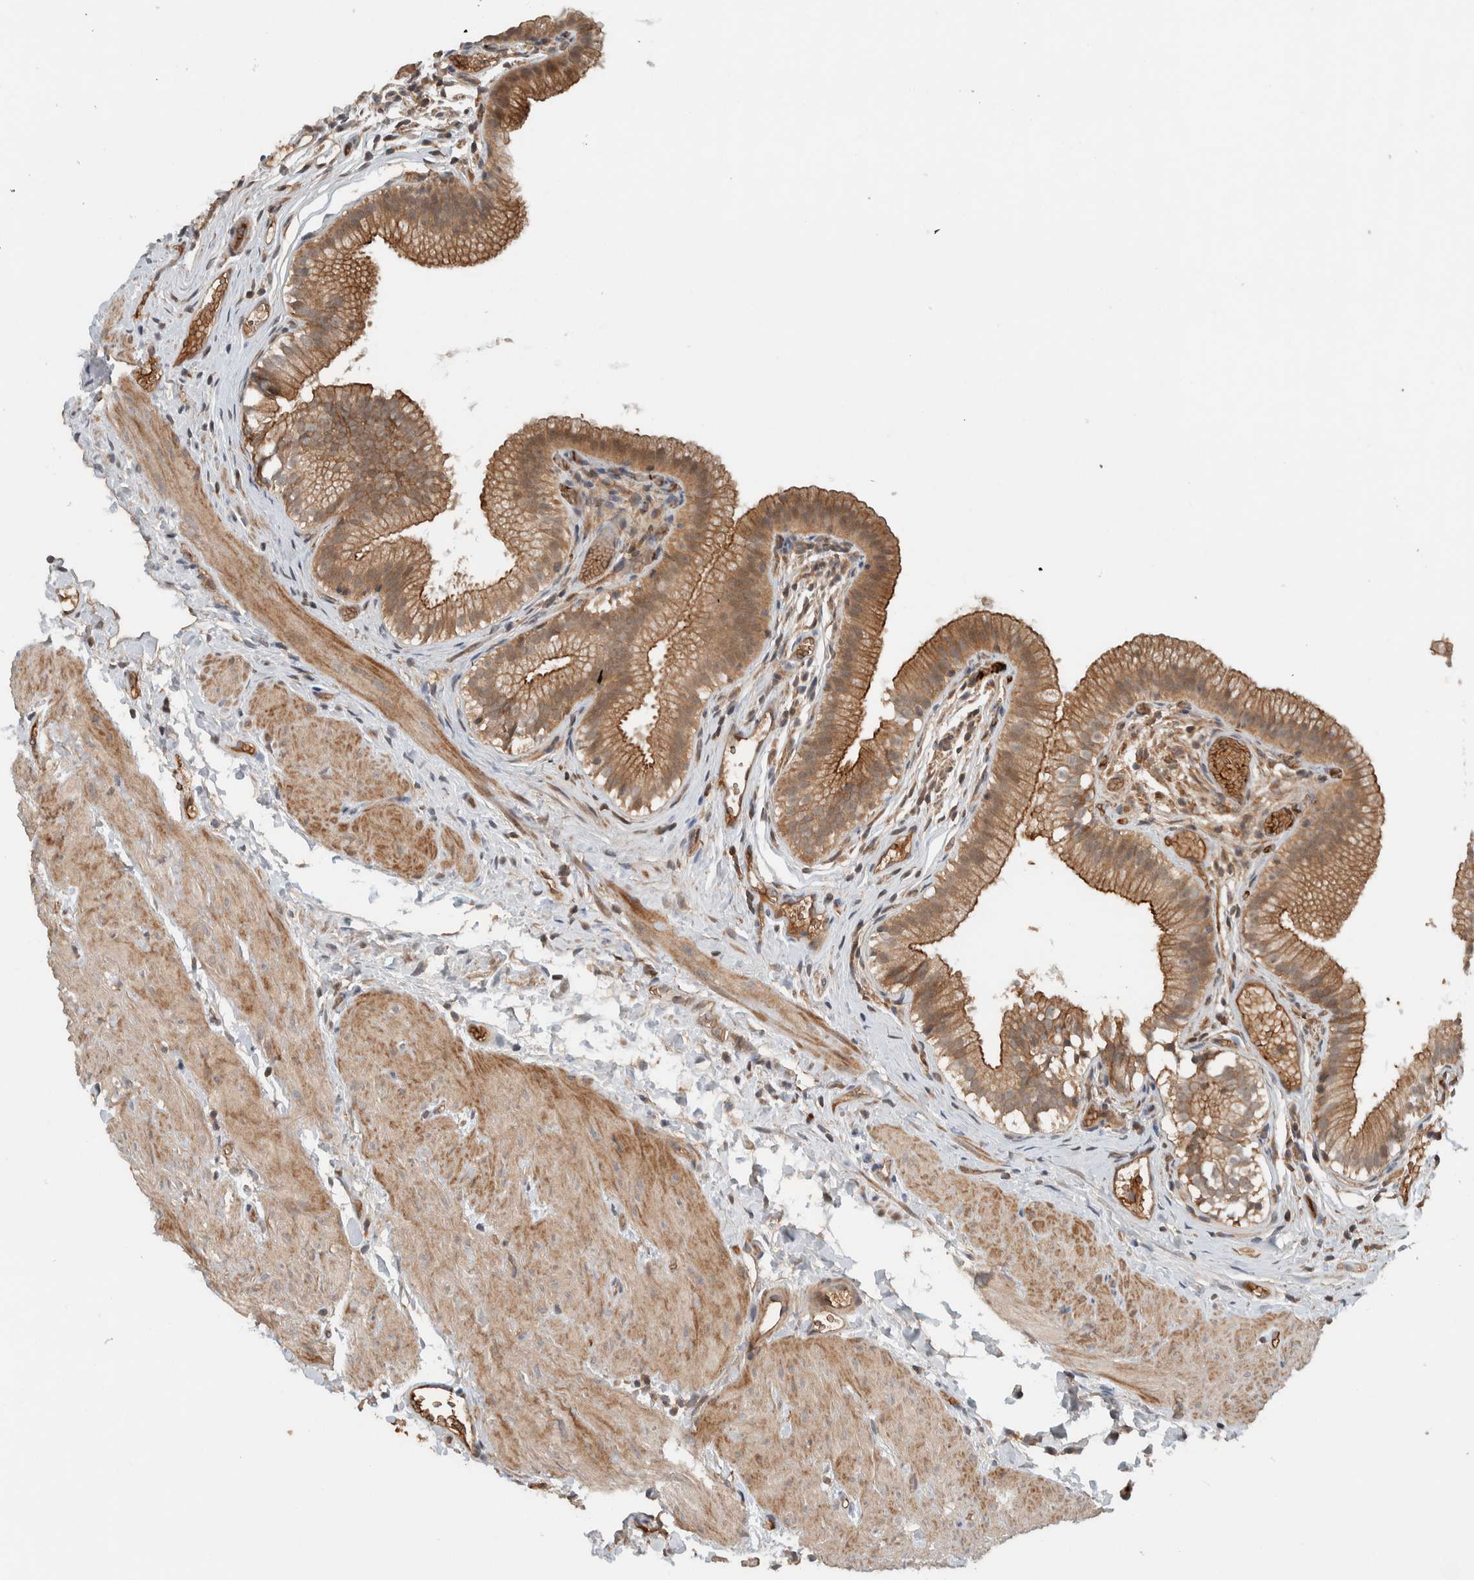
{"staining": {"intensity": "moderate", "quantity": ">75%", "location": "cytoplasmic/membranous"}, "tissue": "gallbladder", "cell_type": "Glandular cells", "image_type": "normal", "snomed": [{"axis": "morphology", "description": "Normal tissue, NOS"}, {"axis": "topography", "description": "Gallbladder"}], "caption": "IHC (DAB) staining of normal gallbladder demonstrates moderate cytoplasmic/membranous protein expression in about >75% of glandular cells. (DAB (3,3'-diaminobenzidine) IHC with brightfield microscopy, high magnification).", "gene": "ARMC7", "patient": {"sex": "female", "age": 26}}